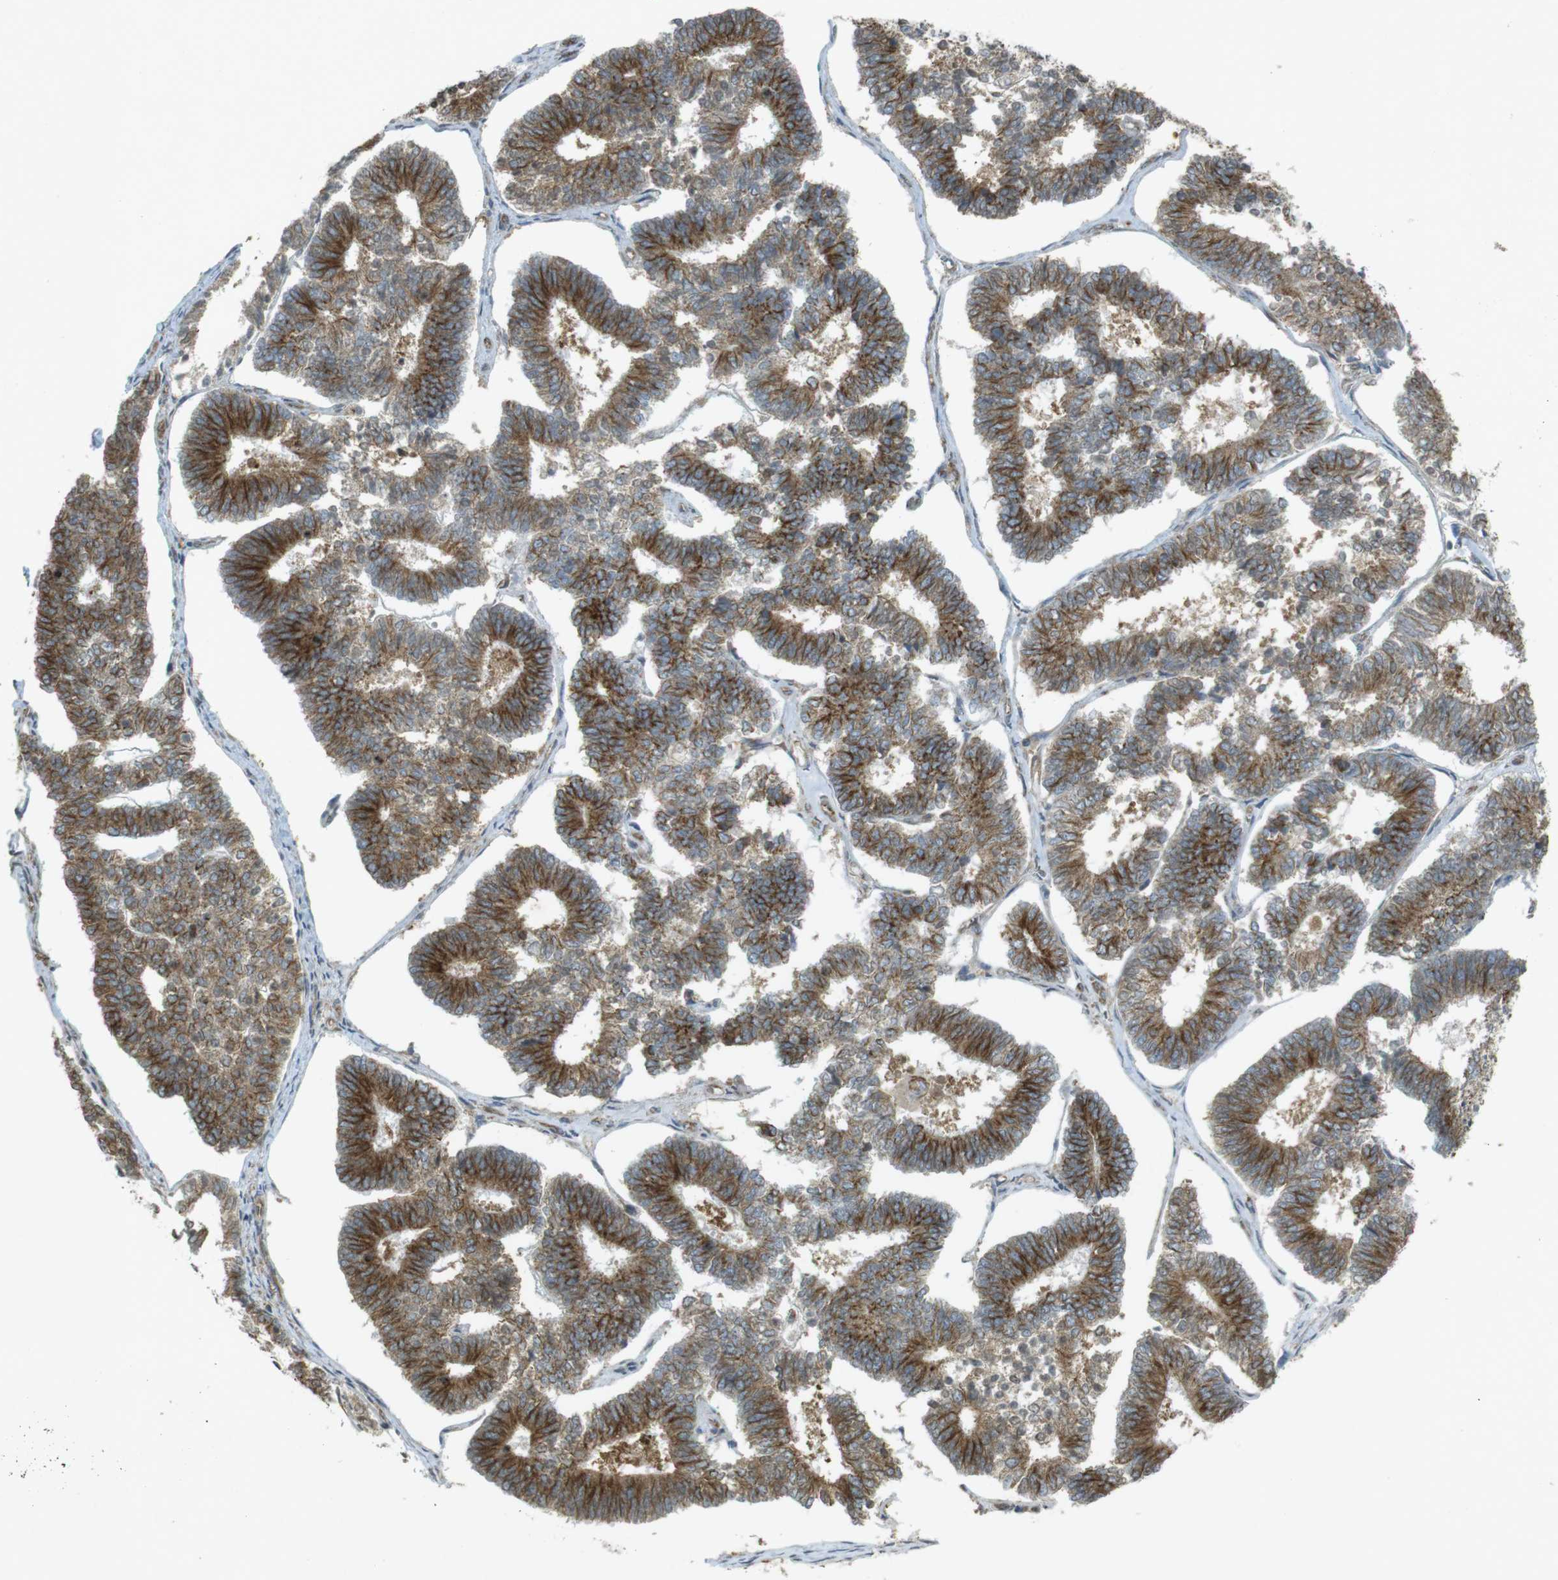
{"staining": {"intensity": "strong", "quantity": ">75%", "location": "cytoplasmic/membranous"}, "tissue": "endometrial cancer", "cell_type": "Tumor cells", "image_type": "cancer", "snomed": [{"axis": "morphology", "description": "Adenocarcinoma, NOS"}, {"axis": "topography", "description": "Endometrium"}], "caption": "Brown immunohistochemical staining in adenocarcinoma (endometrial) exhibits strong cytoplasmic/membranous staining in approximately >75% of tumor cells.", "gene": "KIF5B", "patient": {"sex": "female", "age": 70}}